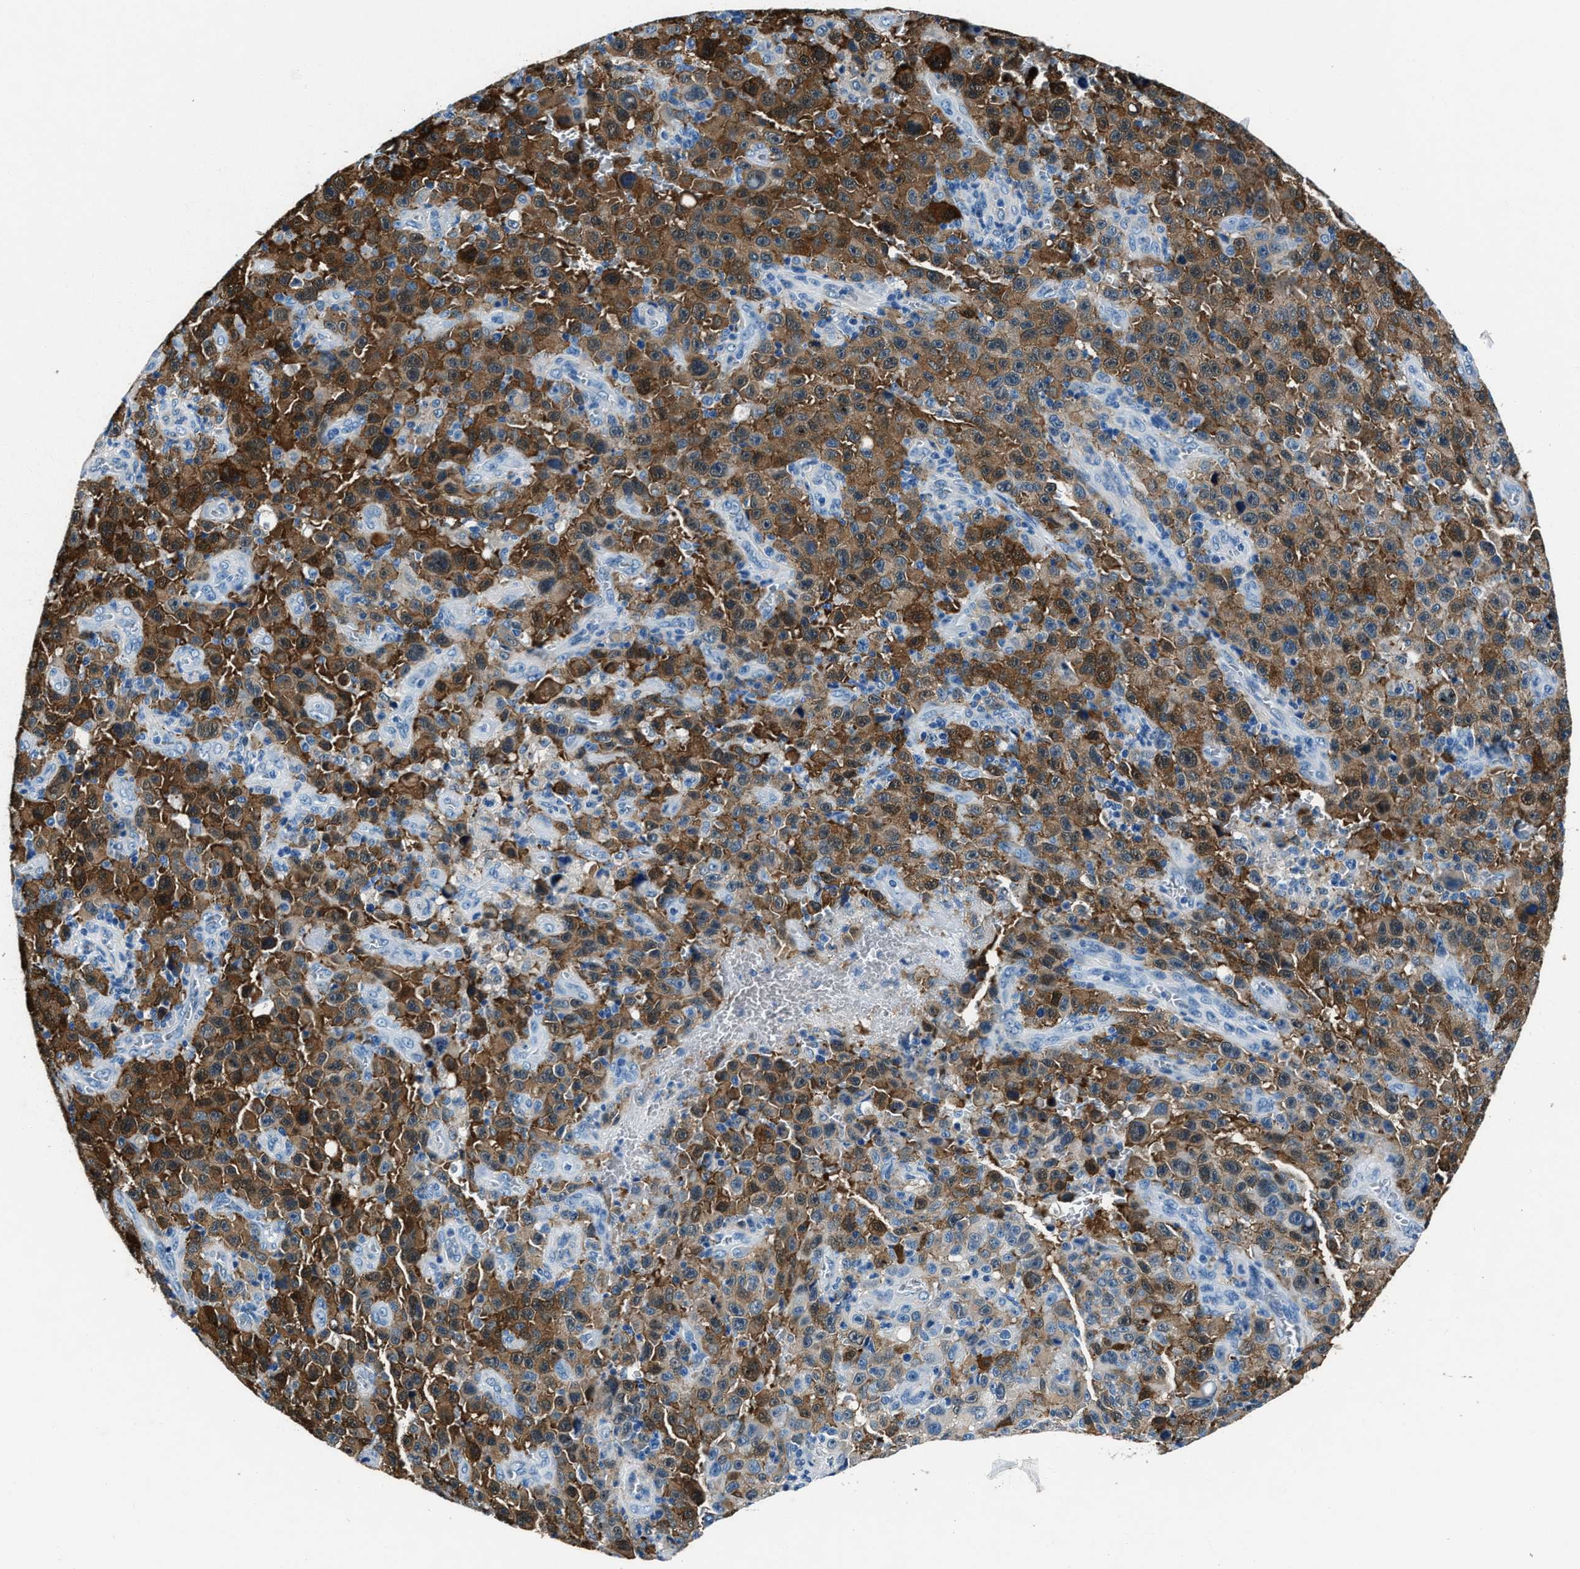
{"staining": {"intensity": "strong", "quantity": "25%-75%", "location": "cytoplasmic/membranous"}, "tissue": "melanoma", "cell_type": "Tumor cells", "image_type": "cancer", "snomed": [{"axis": "morphology", "description": "Malignant melanoma, NOS"}, {"axis": "topography", "description": "Skin"}], "caption": "Protein analysis of melanoma tissue displays strong cytoplasmic/membranous expression in about 25%-75% of tumor cells.", "gene": "PTPDC1", "patient": {"sex": "female", "age": 82}}